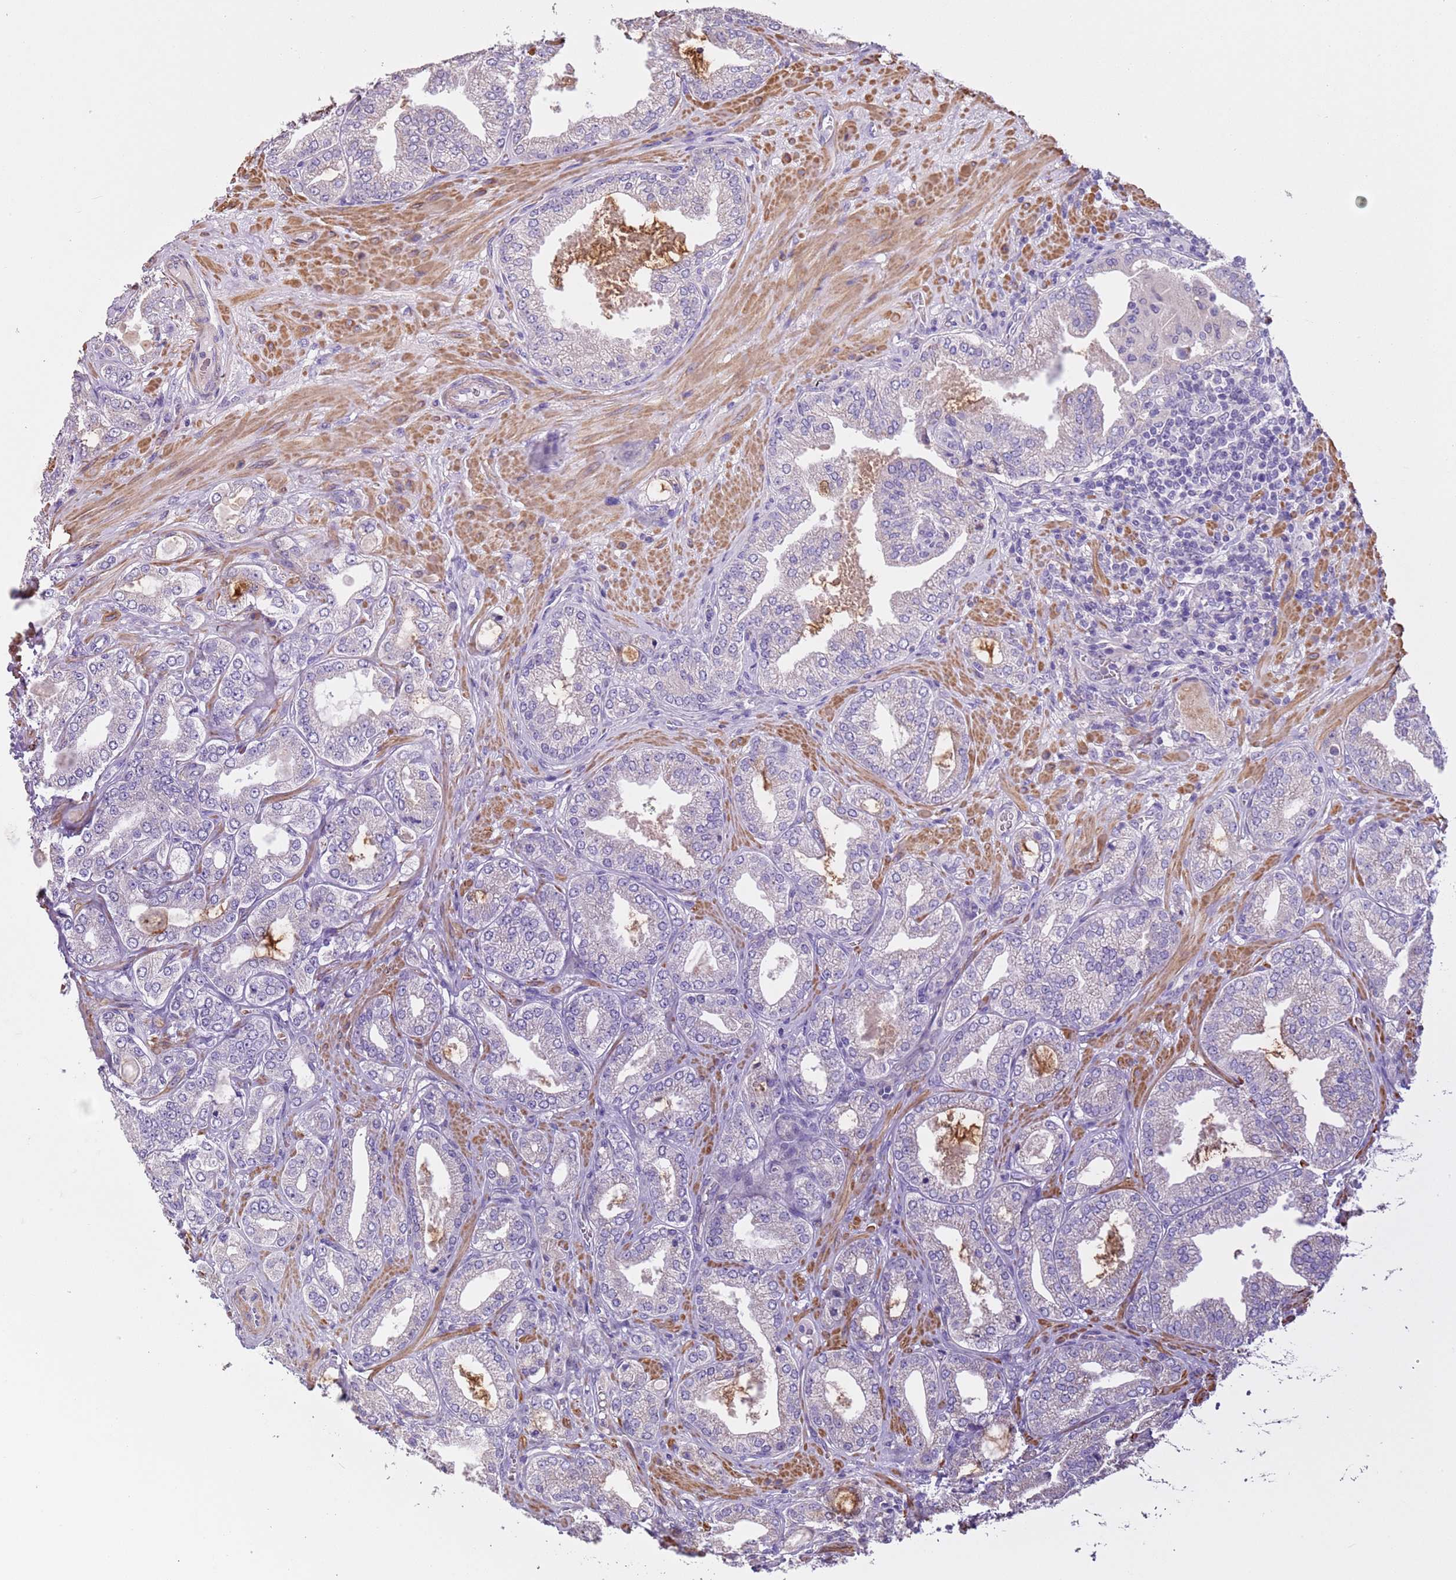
{"staining": {"intensity": "negative", "quantity": "none", "location": "none"}, "tissue": "prostate cancer", "cell_type": "Tumor cells", "image_type": "cancer", "snomed": [{"axis": "morphology", "description": "Adenocarcinoma, Low grade"}, {"axis": "topography", "description": "Prostate"}], "caption": "Human low-grade adenocarcinoma (prostate) stained for a protein using immunohistochemistry (IHC) demonstrates no positivity in tumor cells.", "gene": "PIGA", "patient": {"sex": "male", "age": 63}}